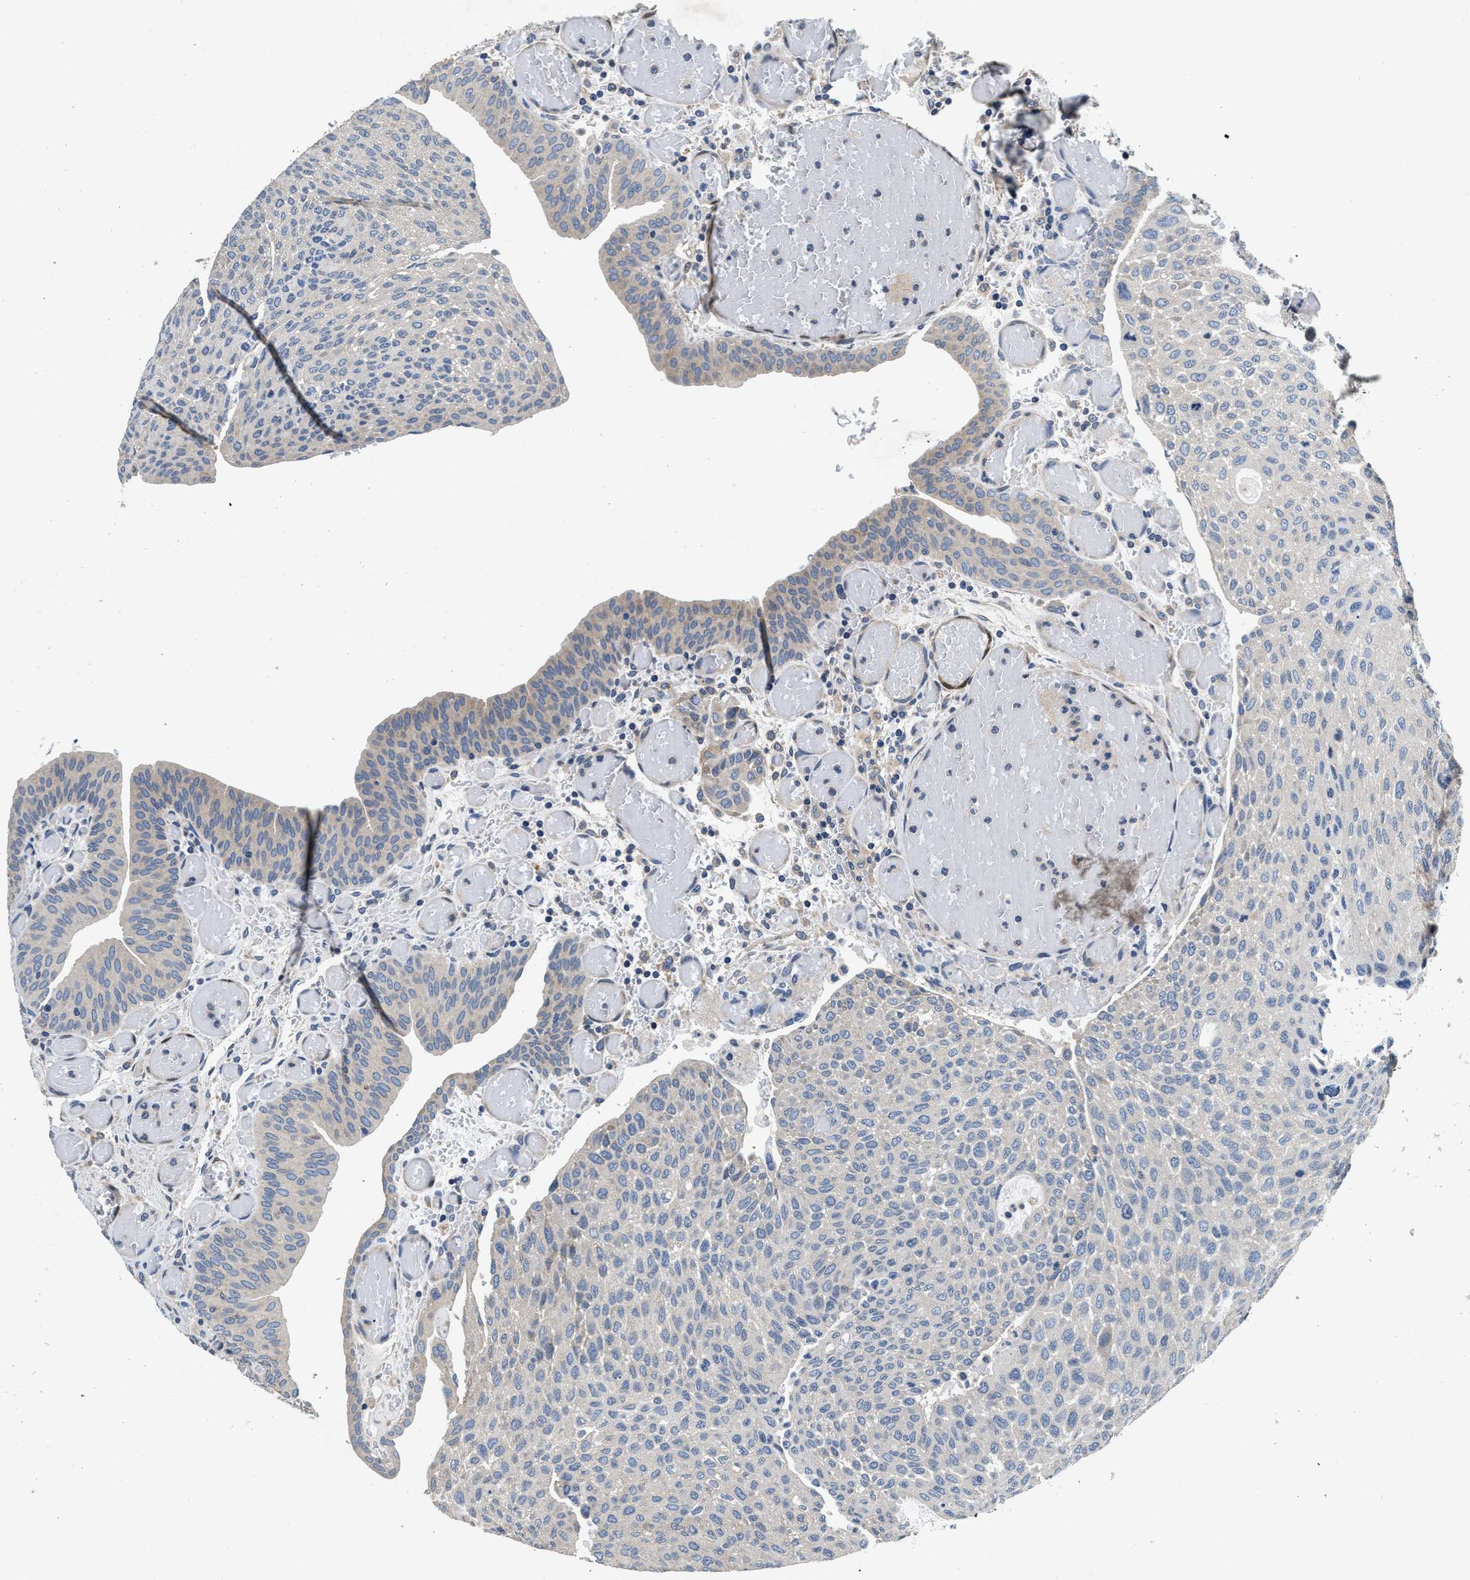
{"staining": {"intensity": "weak", "quantity": "<25%", "location": "cytoplasmic/membranous"}, "tissue": "urothelial cancer", "cell_type": "Tumor cells", "image_type": "cancer", "snomed": [{"axis": "morphology", "description": "Urothelial carcinoma, Low grade"}, {"axis": "morphology", "description": "Urothelial carcinoma, High grade"}, {"axis": "topography", "description": "Urinary bladder"}], "caption": "The micrograph shows no significant positivity in tumor cells of high-grade urothelial carcinoma.", "gene": "ANKIB1", "patient": {"sex": "male", "age": 35}}